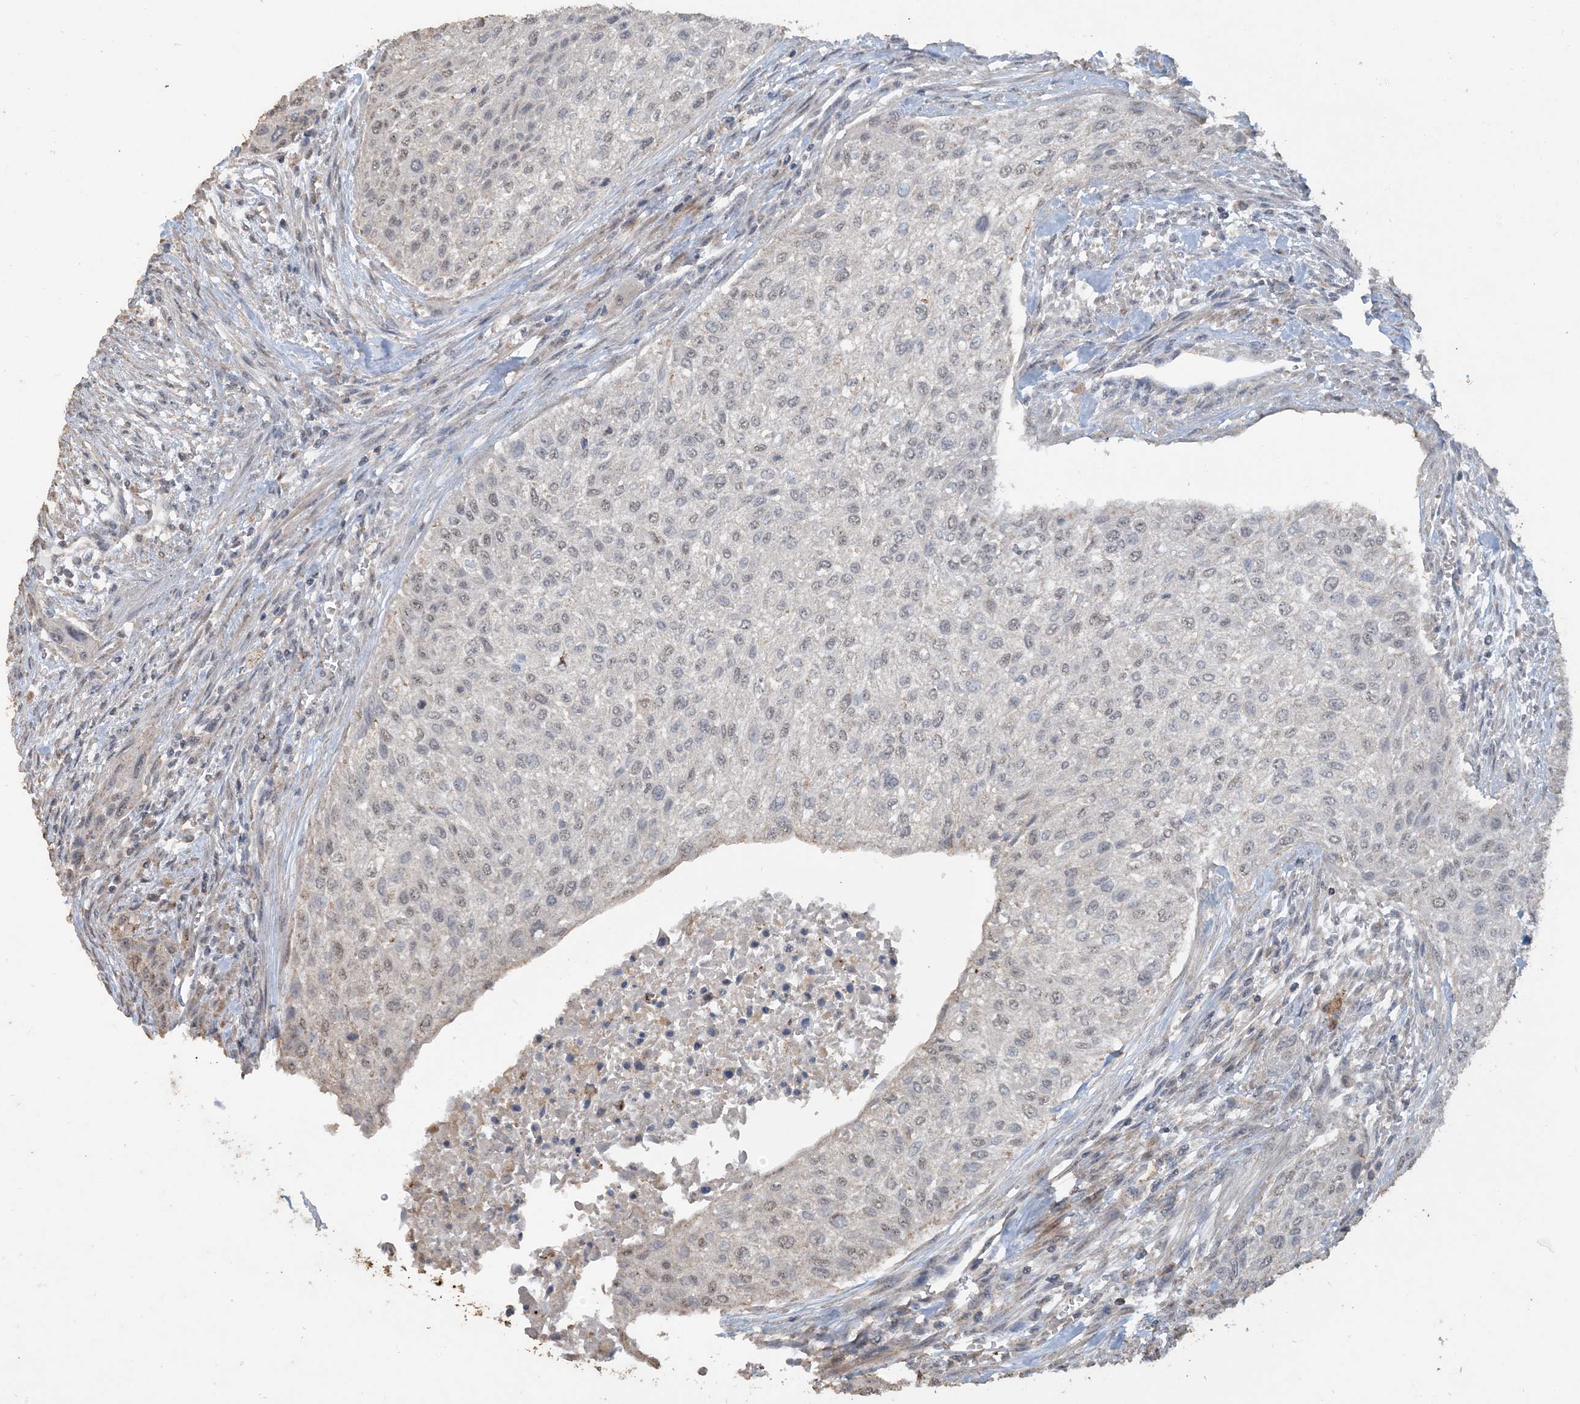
{"staining": {"intensity": "weak", "quantity": "<25%", "location": "nuclear"}, "tissue": "urothelial cancer", "cell_type": "Tumor cells", "image_type": "cancer", "snomed": [{"axis": "morphology", "description": "Urothelial carcinoma, High grade"}, {"axis": "topography", "description": "Urinary bladder"}], "caption": "Urothelial carcinoma (high-grade) stained for a protein using IHC demonstrates no positivity tumor cells.", "gene": "SFMBT2", "patient": {"sex": "male", "age": 35}}